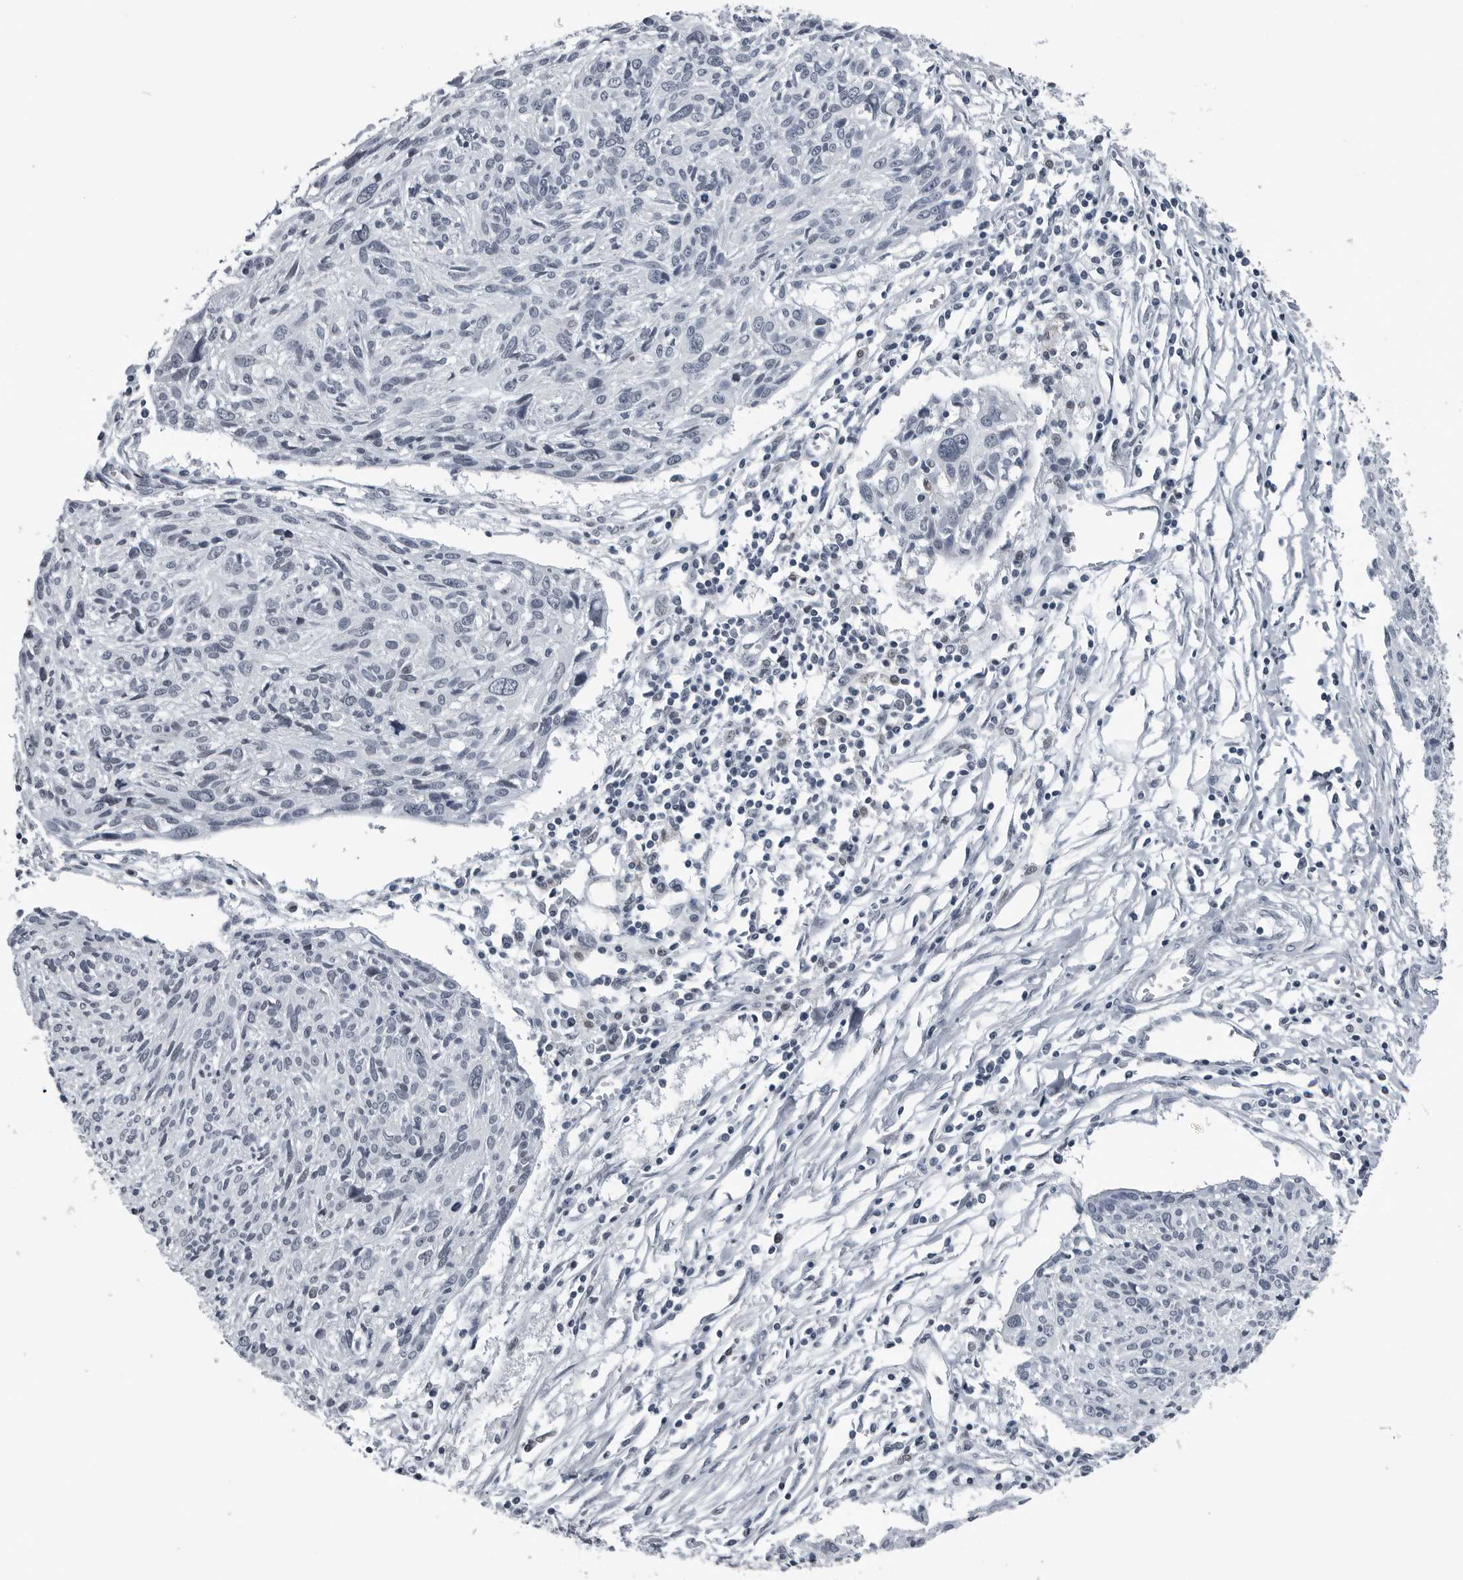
{"staining": {"intensity": "negative", "quantity": "none", "location": "none"}, "tissue": "cervical cancer", "cell_type": "Tumor cells", "image_type": "cancer", "snomed": [{"axis": "morphology", "description": "Squamous cell carcinoma, NOS"}, {"axis": "topography", "description": "Cervix"}], "caption": "Immunohistochemical staining of squamous cell carcinoma (cervical) demonstrates no significant staining in tumor cells.", "gene": "AKR1A1", "patient": {"sex": "female", "age": 51}}